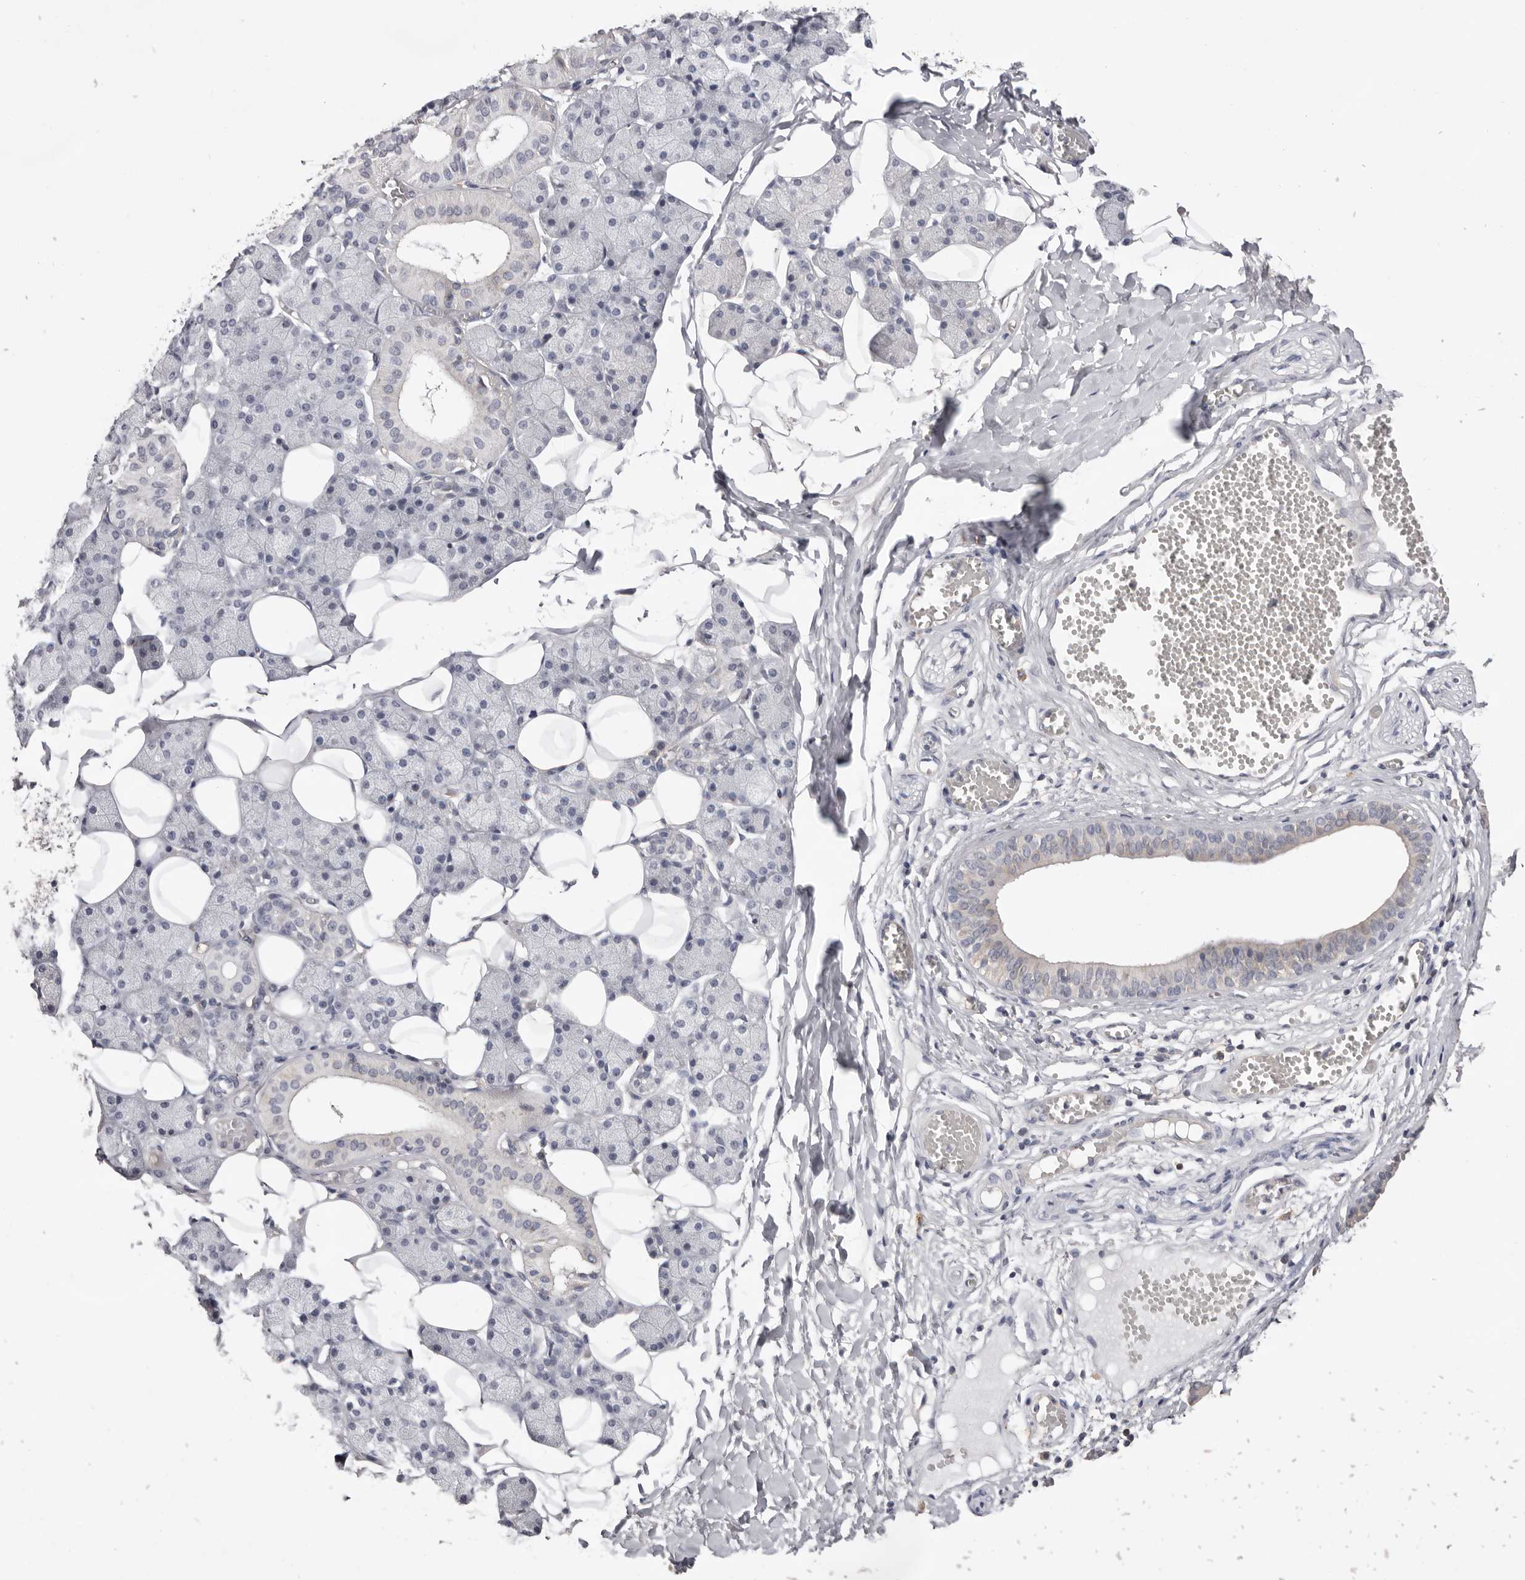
{"staining": {"intensity": "weak", "quantity": "<25%", "location": "cytoplasmic/membranous"}, "tissue": "salivary gland", "cell_type": "Glandular cells", "image_type": "normal", "snomed": [{"axis": "morphology", "description": "Normal tissue, NOS"}, {"axis": "topography", "description": "Salivary gland"}], "caption": "The immunohistochemistry (IHC) image has no significant expression in glandular cells of salivary gland.", "gene": "MMACHC", "patient": {"sex": "female", "age": 33}}